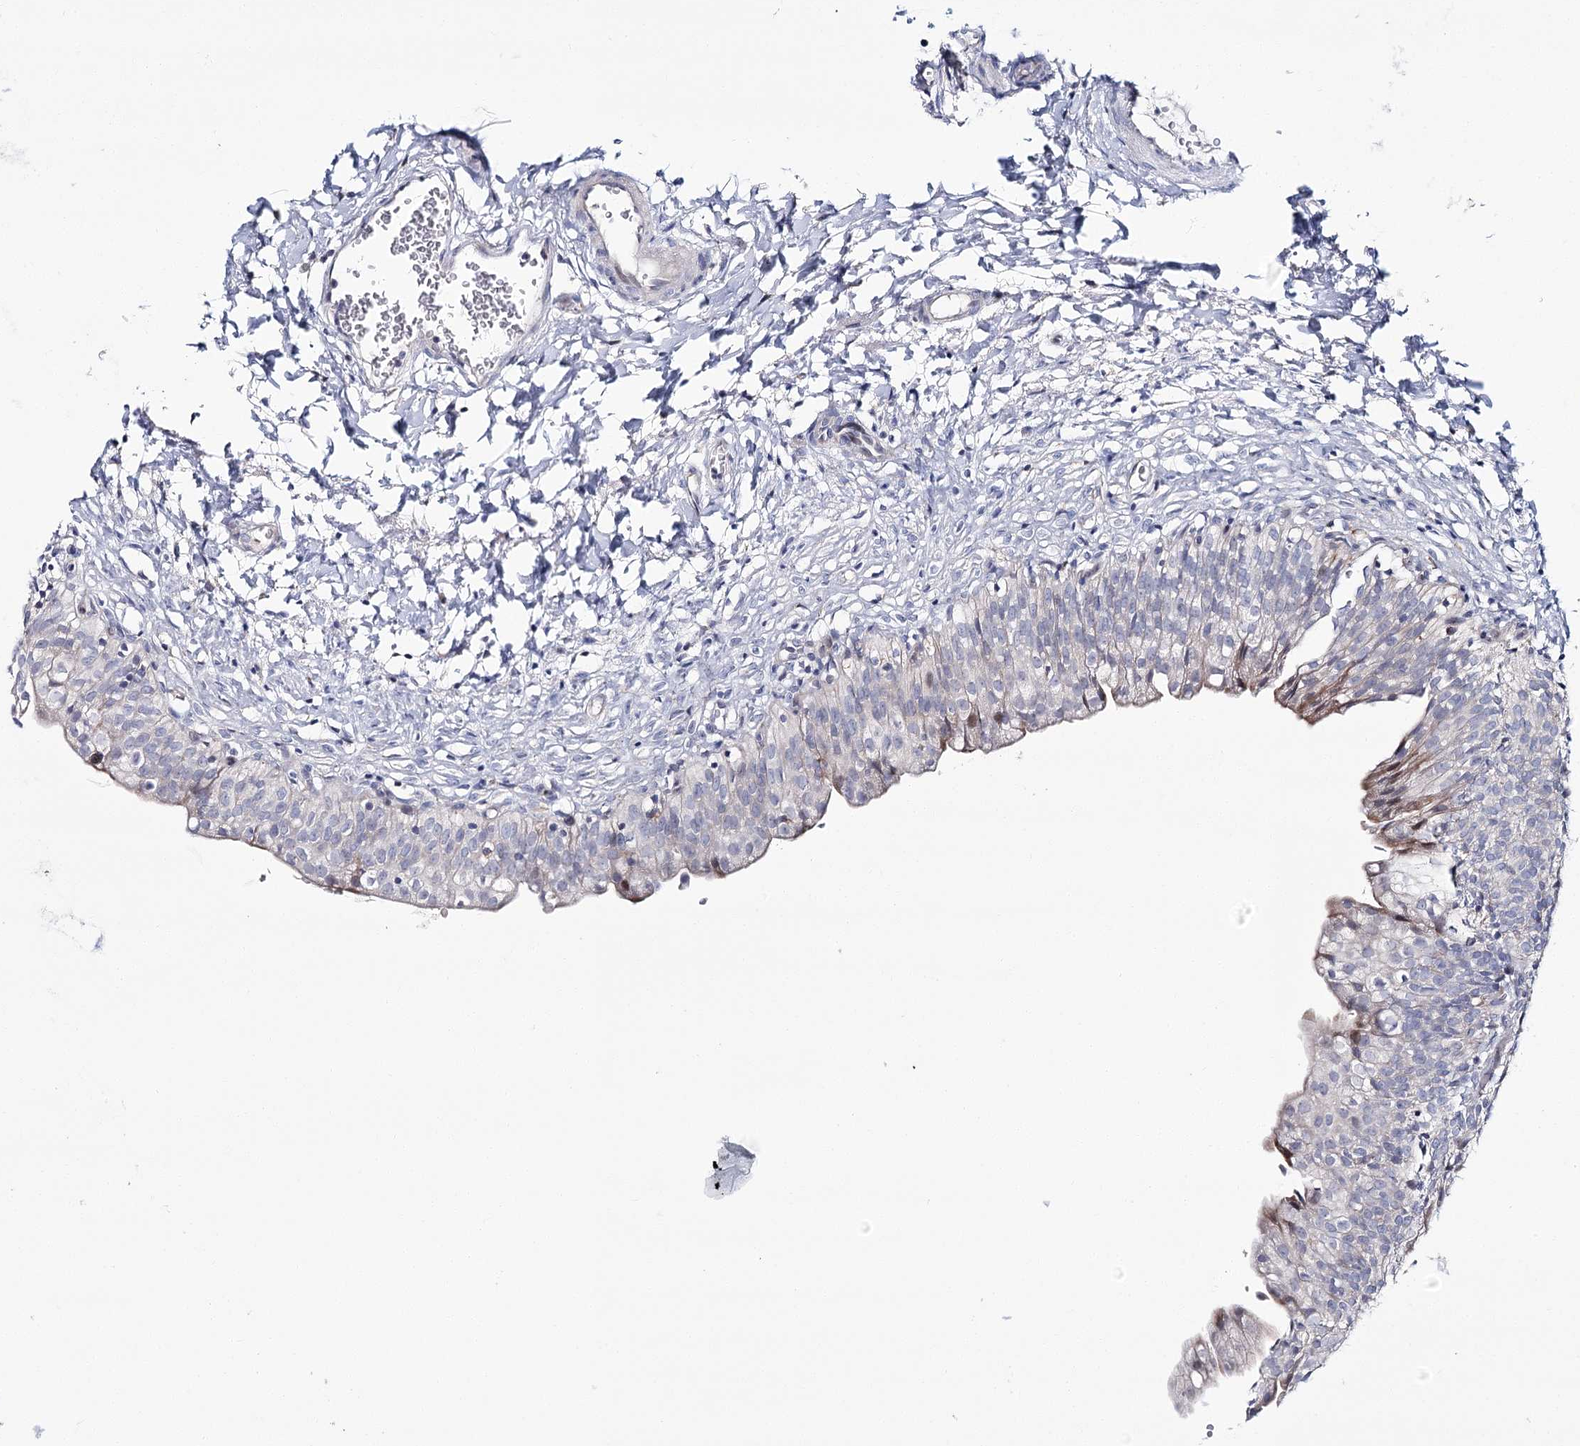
{"staining": {"intensity": "weak", "quantity": "<25%", "location": "cytoplasmic/membranous"}, "tissue": "urinary bladder", "cell_type": "Urothelial cells", "image_type": "normal", "snomed": [{"axis": "morphology", "description": "Normal tissue, NOS"}, {"axis": "topography", "description": "Urinary bladder"}], "caption": "This is an immunohistochemistry photomicrograph of unremarkable human urinary bladder. There is no staining in urothelial cells.", "gene": "CPLANE1", "patient": {"sex": "male", "age": 55}}